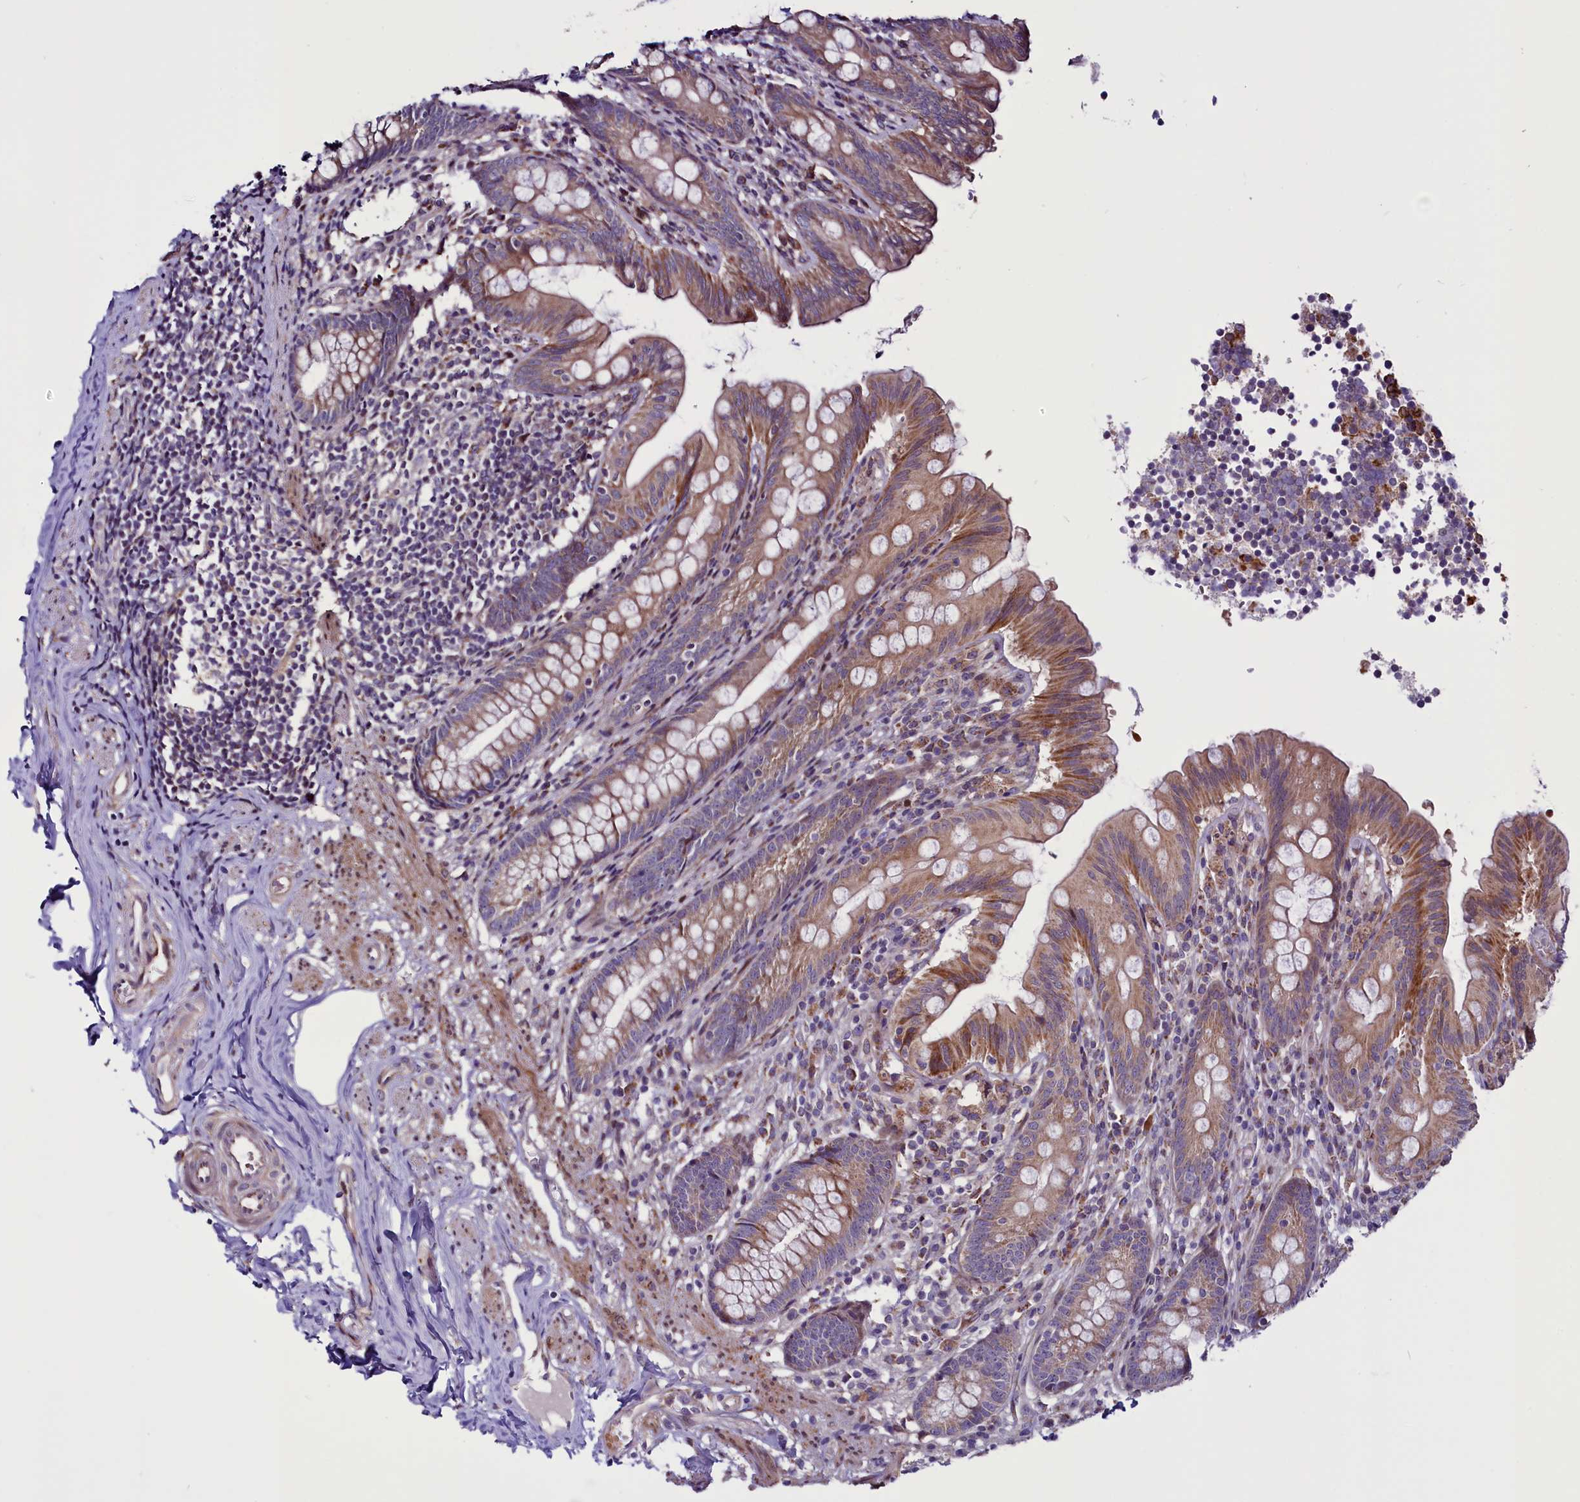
{"staining": {"intensity": "moderate", "quantity": ">75%", "location": "cytoplasmic/membranous"}, "tissue": "appendix", "cell_type": "Glandular cells", "image_type": "normal", "snomed": [{"axis": "morphology", "description": "Normal tissue, NOS"}, {"axis": "topography", "description": "Appendix"}], "caption": "DAB immunohistochemical staining of normal appendix shows moderate cytoplasmic/membranous protein staining in approximately >75% of glandular cells.", "gene": "MIEF2", "patient": {"sex": "male", "age": 55}}